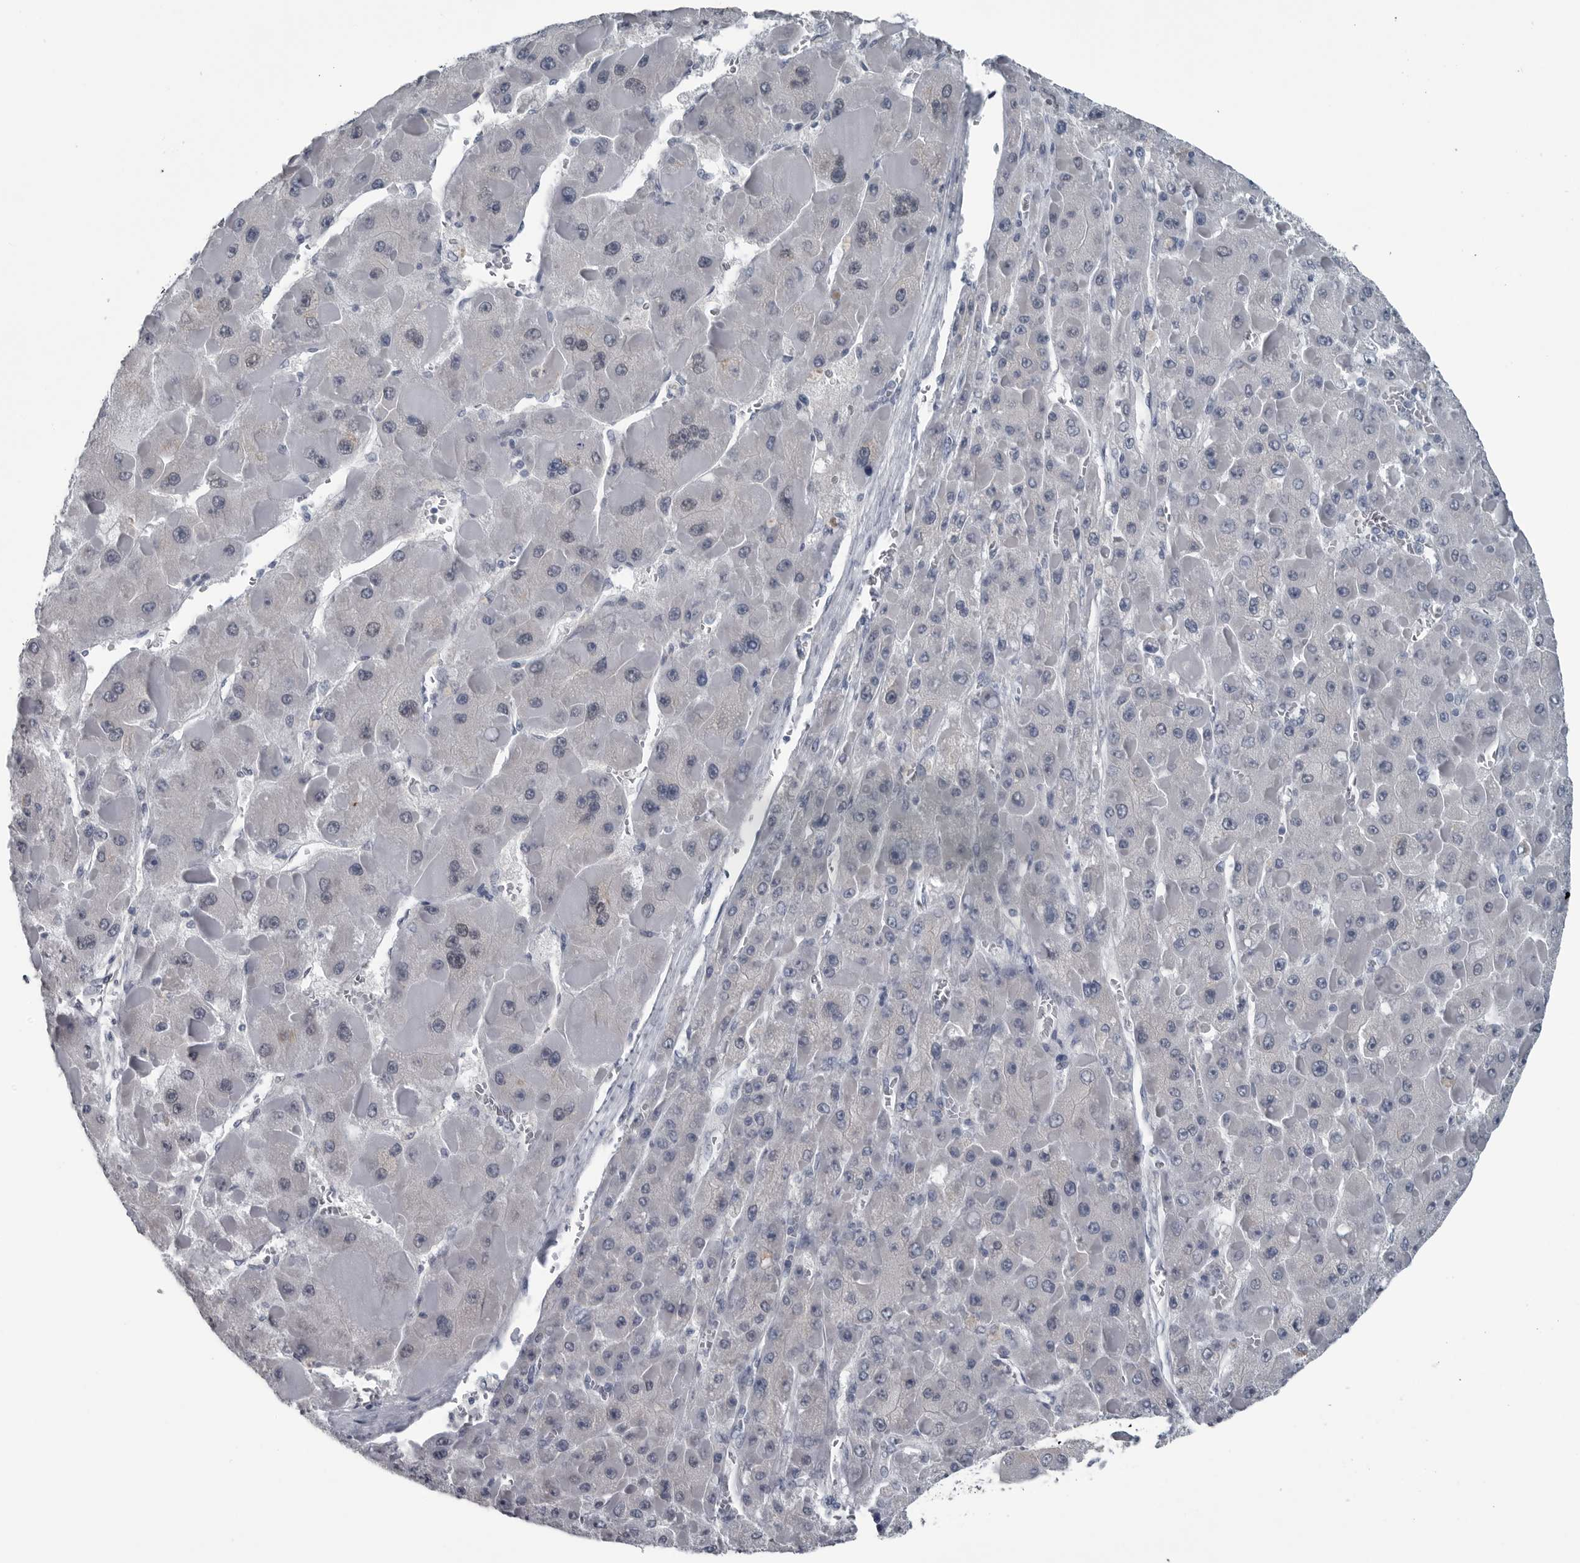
{"staining": {"intensity": "negative", "quantity": "none", "location": "none"}, "tissue": "liver cancer", "cell_type": "Tumor cells", "image_type": "cancer", "snomed": [{"axis": "morphology", "description": "Carcinoma, Hepatocellular, NOS"}, {"axis": "topography", "description": "Liver"}], "caption": "Tumor cells show no significant positivity in liver cancer.", "gene": "MYOC", "patient": {"sex": "female", "age": 73}}